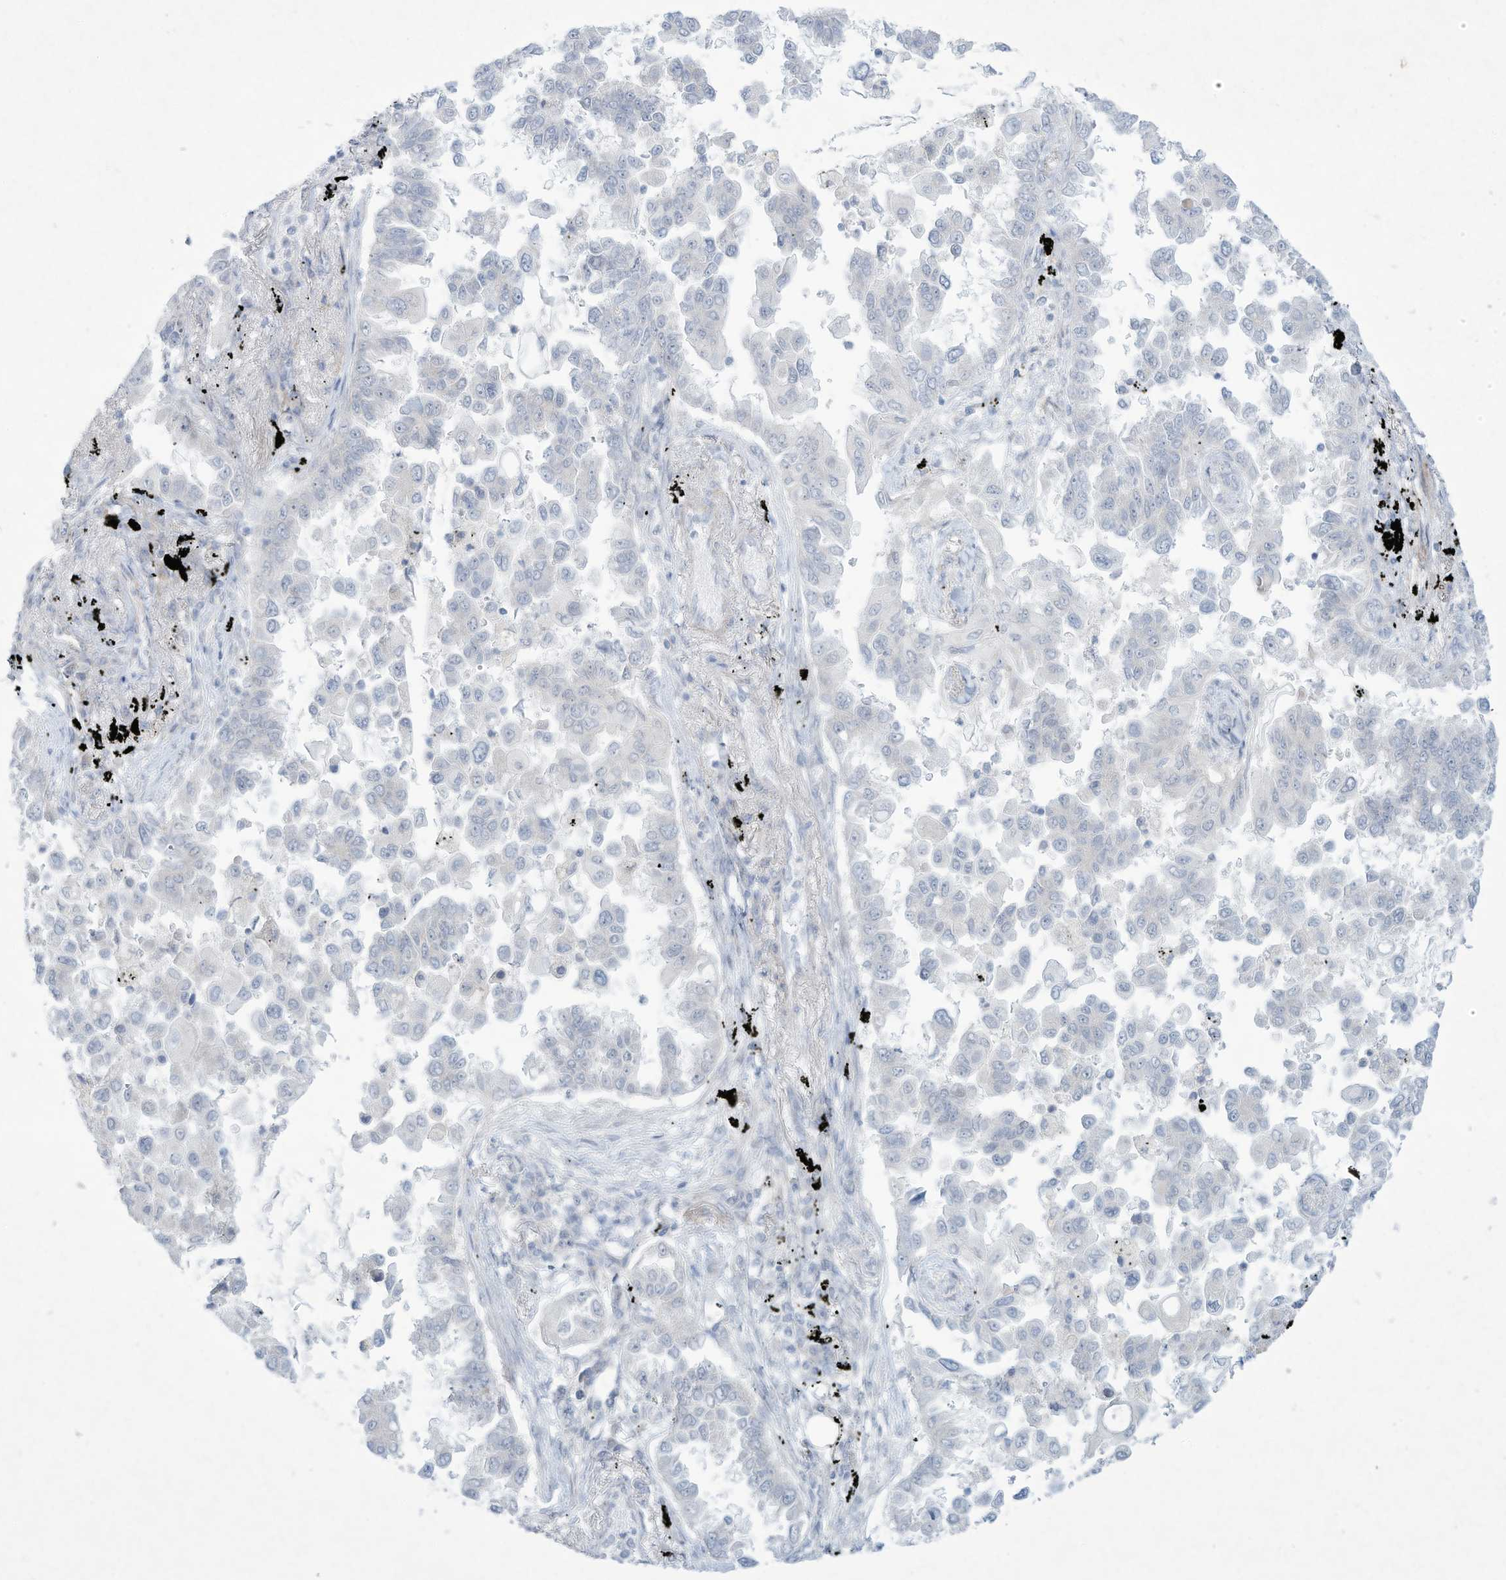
{"staining": {"intensity": "negative", "quantity": "none", "location": "none"}, "tissue": "lung cancer", "cell_type": "Tumor cells", "image_type": "cancer", "snomed": [{"axis": "morphology", "description": "Adenocarcinoma, NOS"}, {"axis": "topography", "description": "Lung"}], "caption": "This is a histopathology image of IHC staining of lung adenocarcinoma, which shows no staining in tumor cells.", "gene": "PAX6", "patient": {"sex": "female", "age": 67}}